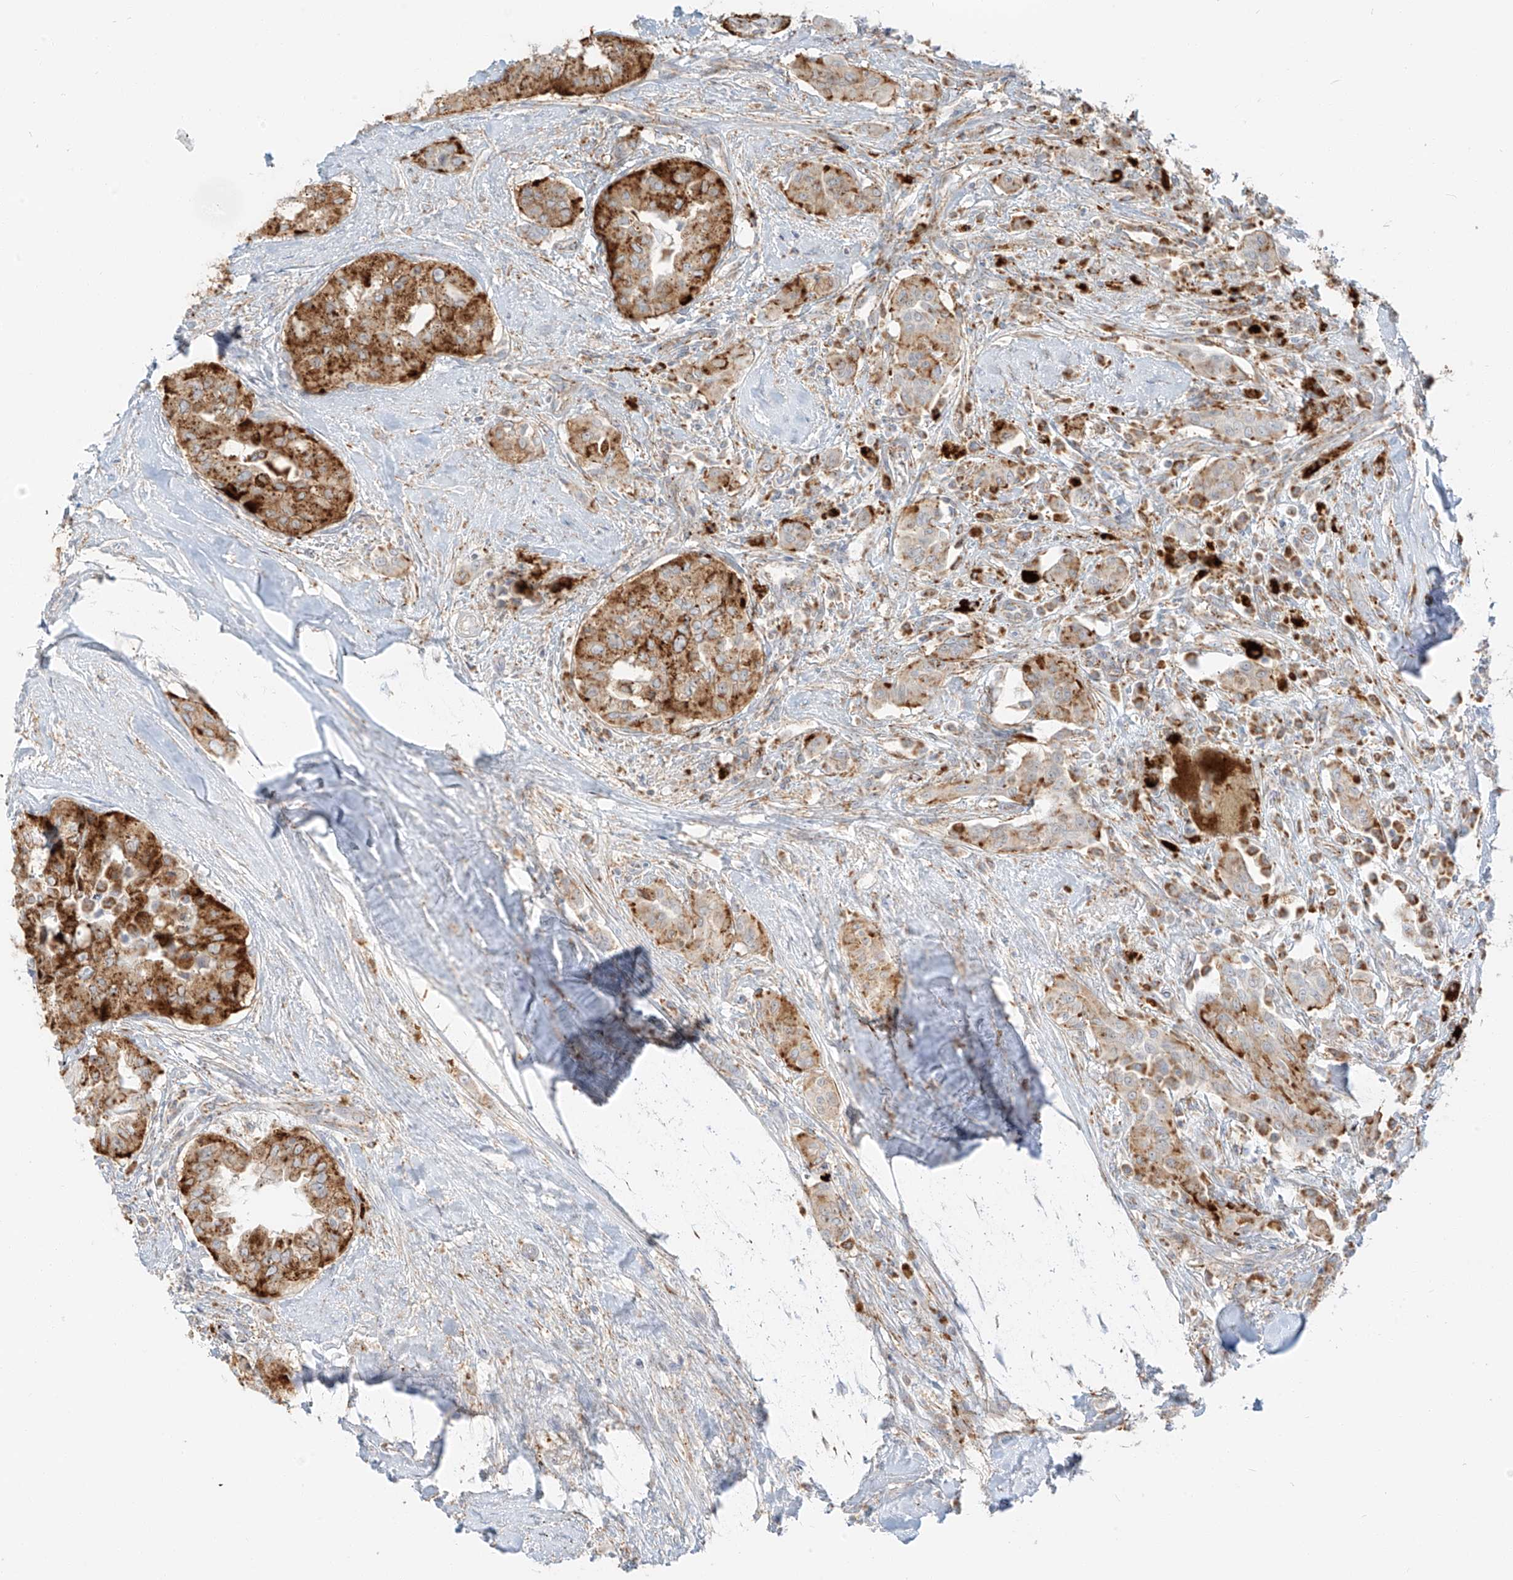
{"staining": {"intensity": "strong", "quantity": ">75%", "location": "cytoplasmic/membranous"}, "tissue": "thyroid cancer", "cell_type": "Tumor cells", "image_type": "cancer", "snomed": [{"axis": "morphology", "description": "Papillary adenocarcinoma, NOS"}, {"axis": "topography", "description": "Thyroid gland"}], "caption": "Tumor cells reveal high levels of strong cytoplasmic/membranous positivity in approximately >75% of cells in papillary adenocarcinoma (thyroid). The staining was performed using DAB, with brown indicating positive protein expression. Nuclei are stained blue with hematoxylin.", "gene": "SLC35F6", "patient": {"sex": "female", "age": 59}}